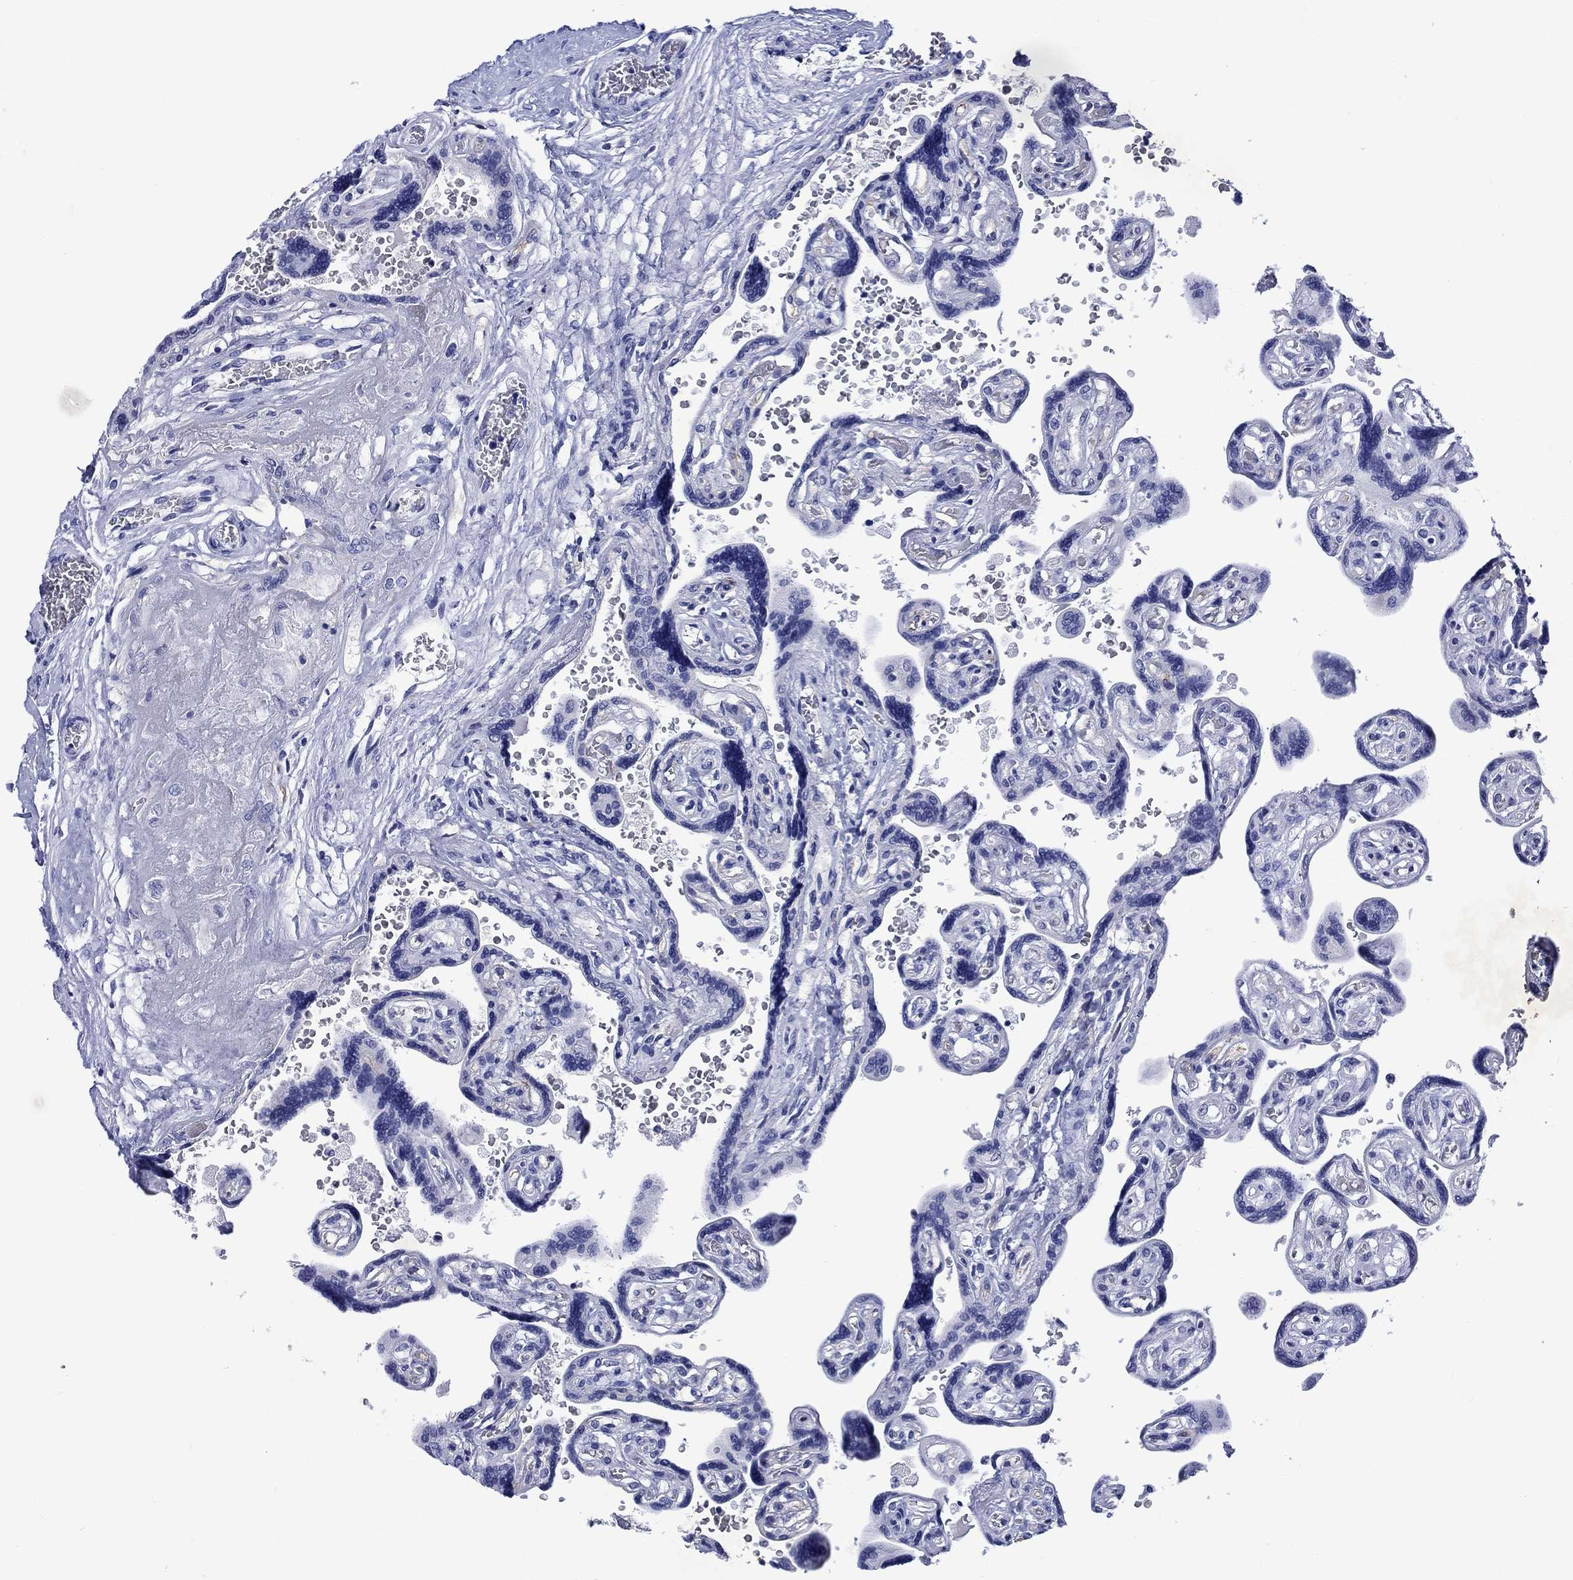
{"staining": {"intensity": "negative", "quantity": "none", "location": "none"}, "tissue": "placenta", "cell_type": "Decidual cells", "image_type": "normal", "snomed": [{"axis": "morphology", "description": "Normal tissue, NOS"}, {"axis": "topography", "description": "Placenta"}], "caption": "Immunohistochemistry photomicrograph of benign human placenta stained for a protein (brown), which exhibits no positivity in decidual cells. (DAB IHC, high magnification).", "gene": "CACNG3", "patient": {"sex": "female", "age": 32}}